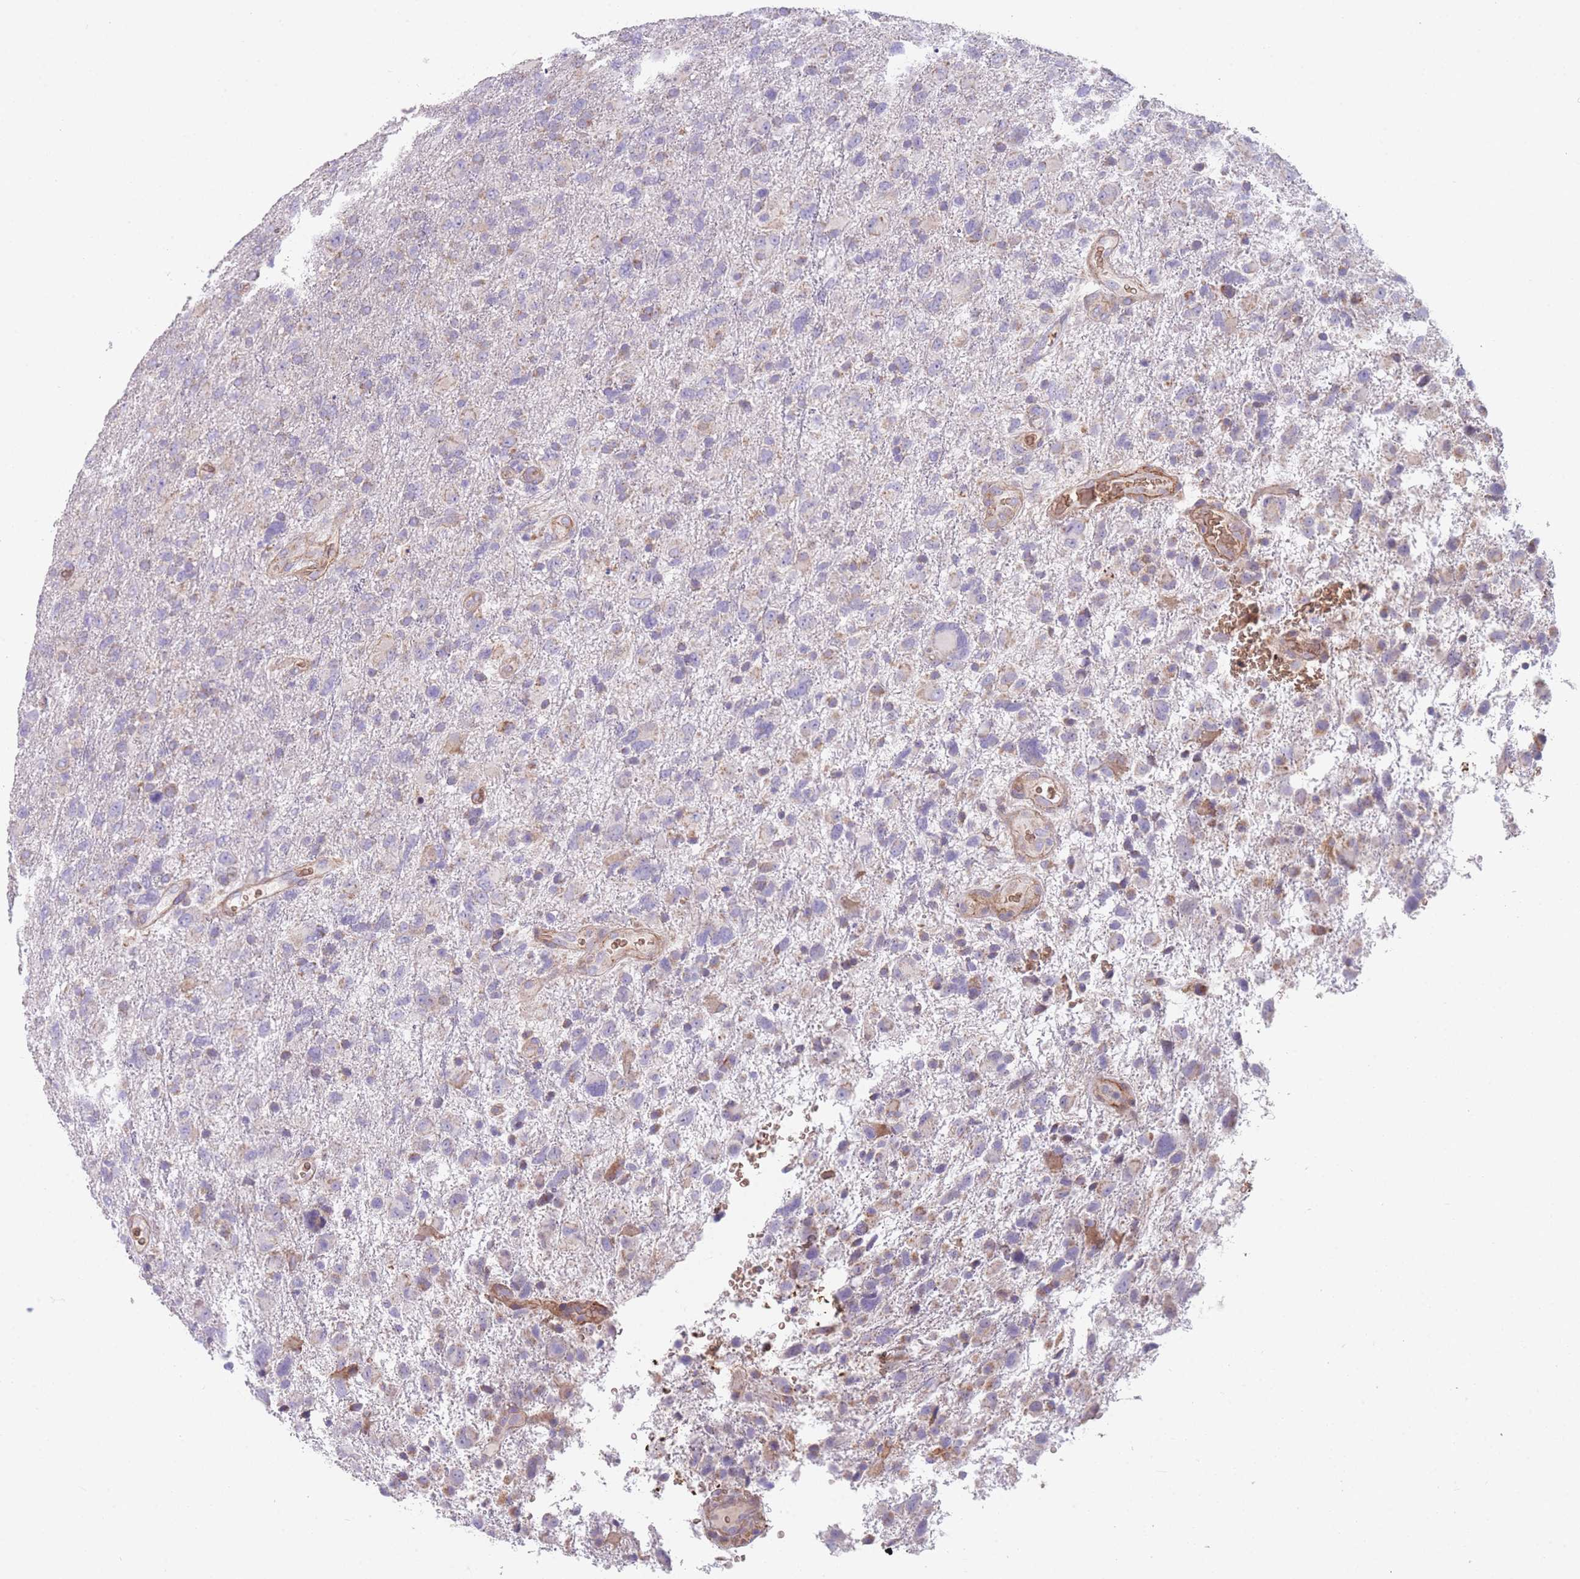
{"staining": {"intensity": "negative", "quantity": "none", "location": "none"}, "tissue": "glioma", "cell_type": "Tumor cells", "image_type": "cancer", "snomed": [{"axis": "morphology", "description": "Glioma, malignant, High grade"}, {"axis": "topography", "description": "Brain"}], "caption": "Tumor cells are negative for protein expression in human malignant glioma (high-grade). (DAB immunohistochemistry visualized using brightfield microscopy, high magnification).", "gene": "SMPD4", "patient": {"sex": "male", "age": 61}}